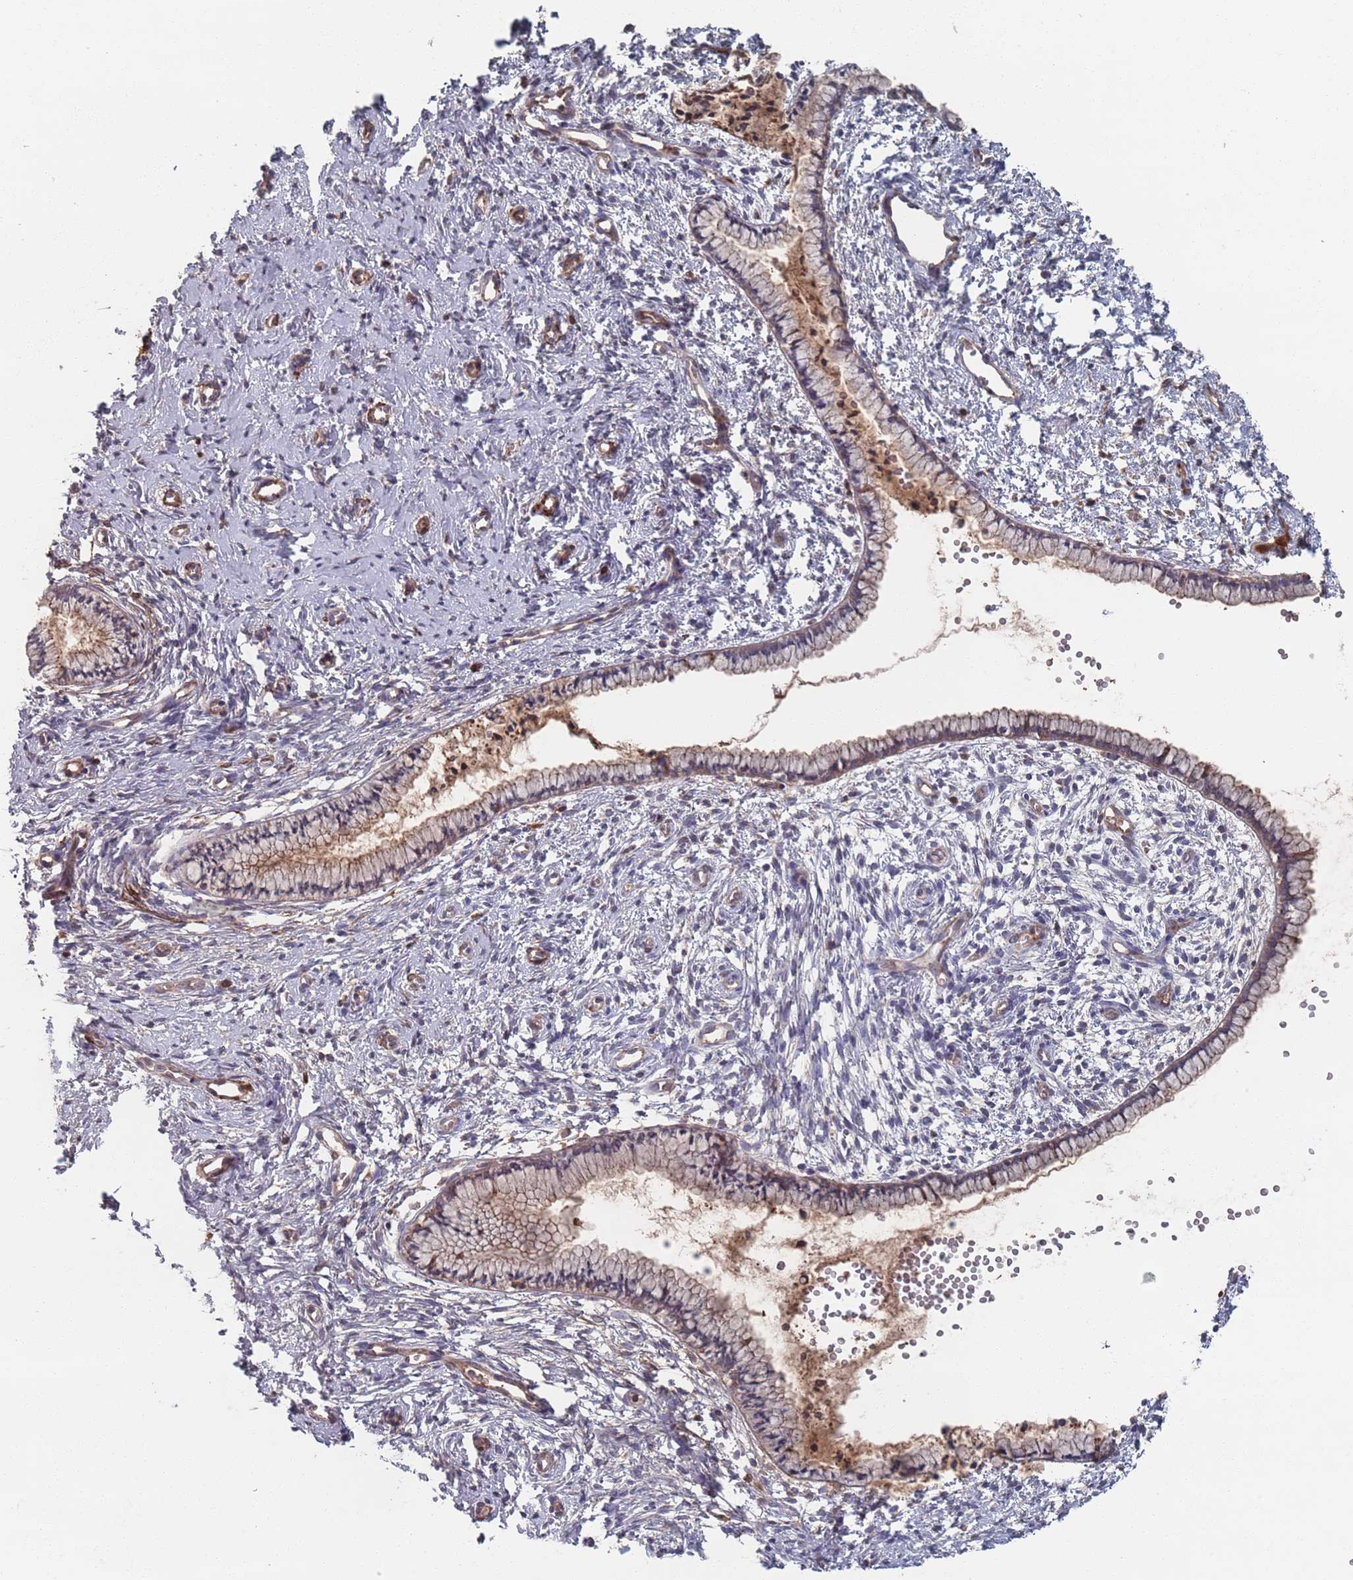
{"staining": {"intensity": "weak", "quantity": "<25%", "location": "cytoplasmic/membranous"}, "tissue": "cervix", "cell_type": "Glandular cells", "image_type": "normal", "snomed": [{"axis": "morphology", "description": "Normal tissue, NOS"}, {"axis": "topography", "description": "Cervix"}], "caption": "Immunohistochemistry (IHC) of normal human cervix demonstrates no positivity in glandular cells.", "gene": "PLEKHA4", "patient": {"sex": "female", "age": 57}}